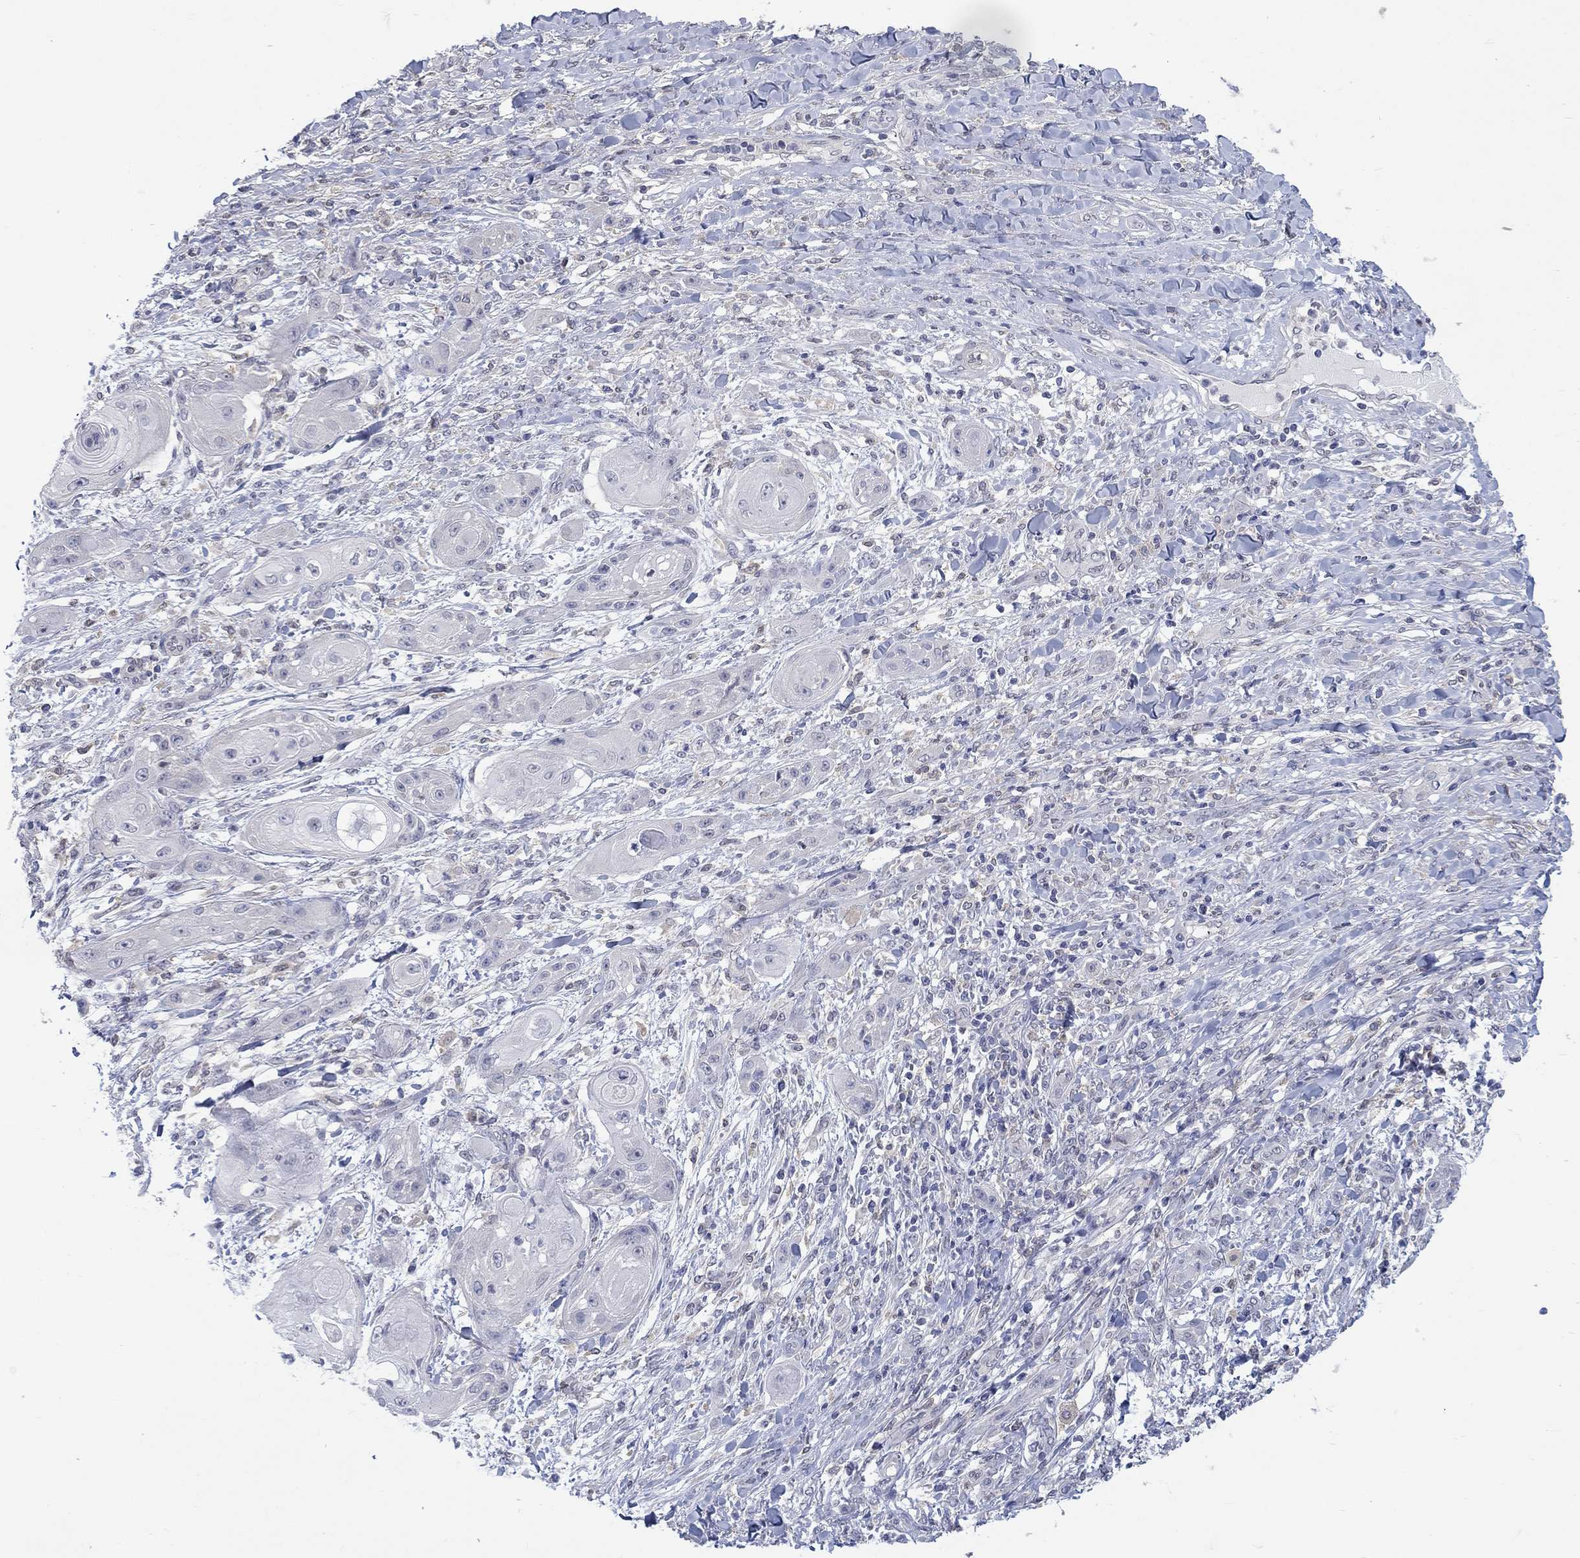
{"staining": {"intensity": "negative", "quantity": "none", "location": "none"}, "tissue": "skin cancer", "cell_type": "Tumor cells", "image_type": "cancer", "snomed": [{"axis": "morphology", "description": "Squamous cell carcinoma, NOS"}, {"axis": "topography", "description": "Skin"}], "caption": "Skin squamous cell carcinoma was stained to show a protein in brown. There is no significant expression in tumor cells. The staining was performed using DAB (3,3'-diaminobenzidine) to visualize the protein expression in brown, while the nuclei were stained in blue with hematoxylin (Magnification: 20x).", "gene": "EGFLAM", "patient": {"sex": "male", "age": 62}}